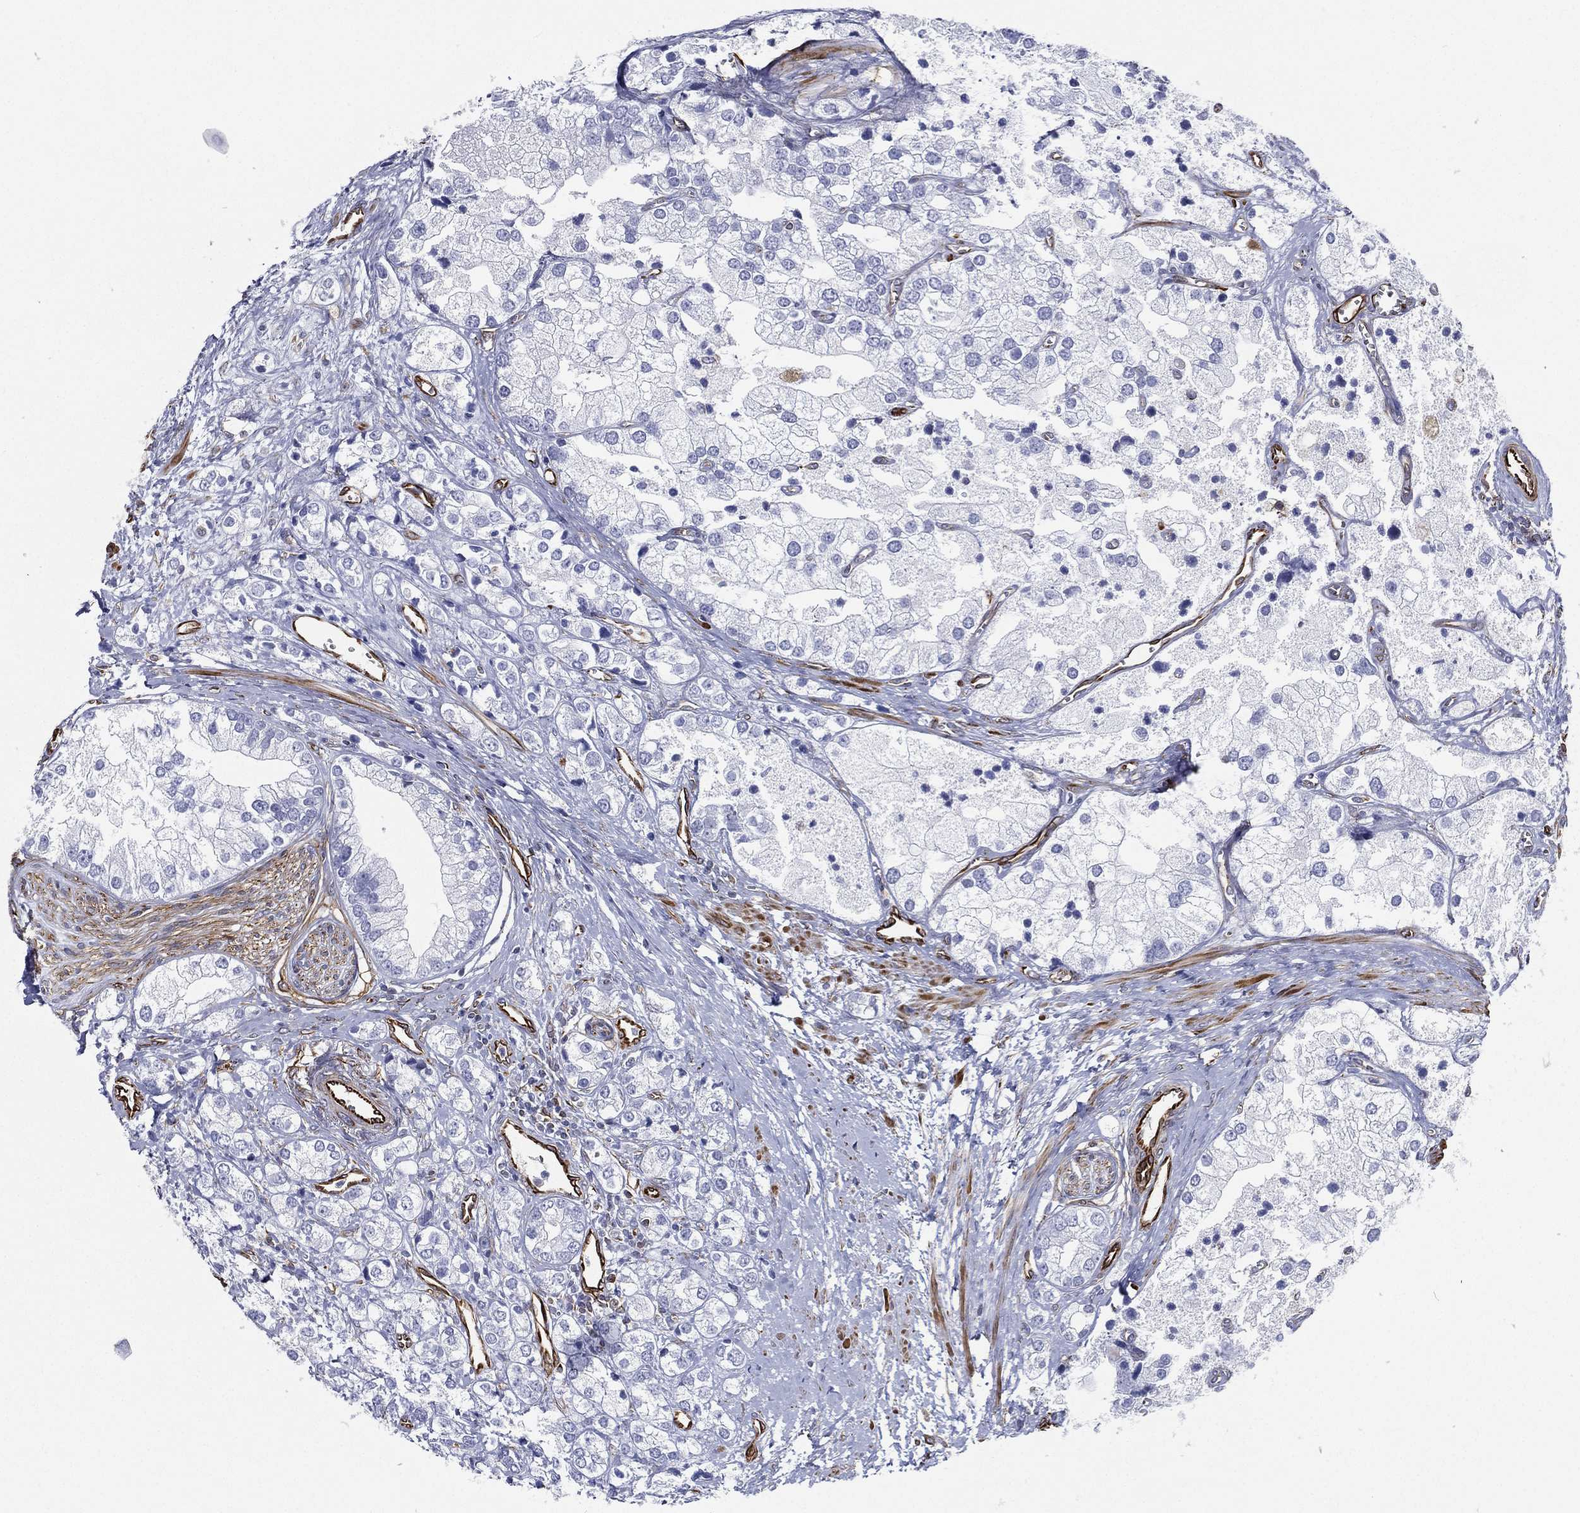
{"staining": {"intensity": "negative", "quantity": "none", "location": "none"}, "tissue": "prostate cancer", "cell_type": "Tumor cells", "image_type": "cancer", "snomed": [{"axis": "morphology", "description": "Adenocarcinoma, NOS"}, {"axis": "topography", "description": "Prostate and seminal vesicle, NOS"}, {"axis": "topography", "description": "Prostate"}], "caption": "A histopathology image of prostate adenocarcinoma stained for a protein demonstrates no brown staining in tumor cells. (DAB (3,3'-diaminobenzidine) immunohistochemistry, high magnification).", "gene": "MAS1", "patient": {"sex": "male", "age": 79}}